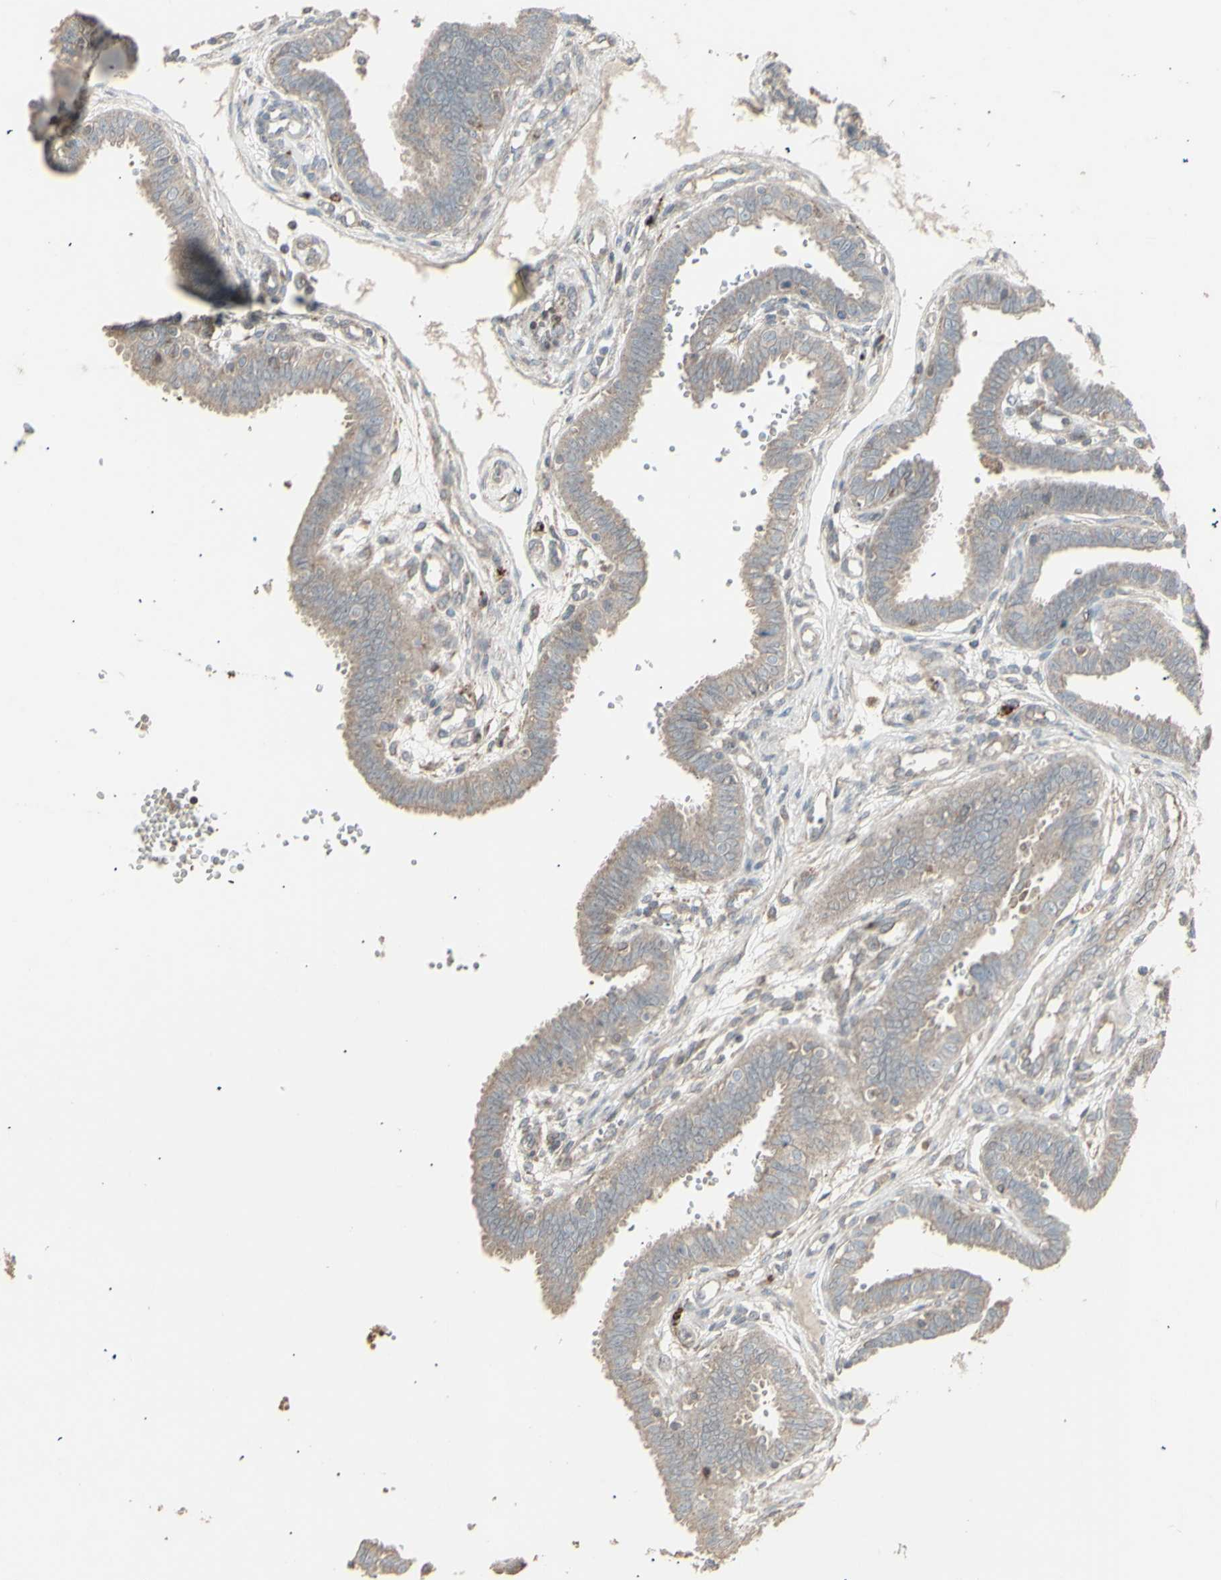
{"staining": {"intensity": "moderate", "quantity": ">75%", "location": "cytoplasmic/membranous"}, "tissue": "fallopian tube", "cell_type": "Glandular cells", "image_type": "normal", "snomed": [{"axis": "morphology", "description": "Normal tissue, NOS"}, {"axis": "topography", "description": "Fallopian tube"}], "caption": "Immunohistochemistry histopathology image of benign fallopian tube: human fallopian tube stained using immunohistochemistry shows medium levels of moderate protein expression localized specifically in the cytoplasmic/membranous of glandular cells, appearing as a cytoplasmic/membranous brown color.", "gene": "RNASEL", "patient": {"sex": "female", "age": 32}}